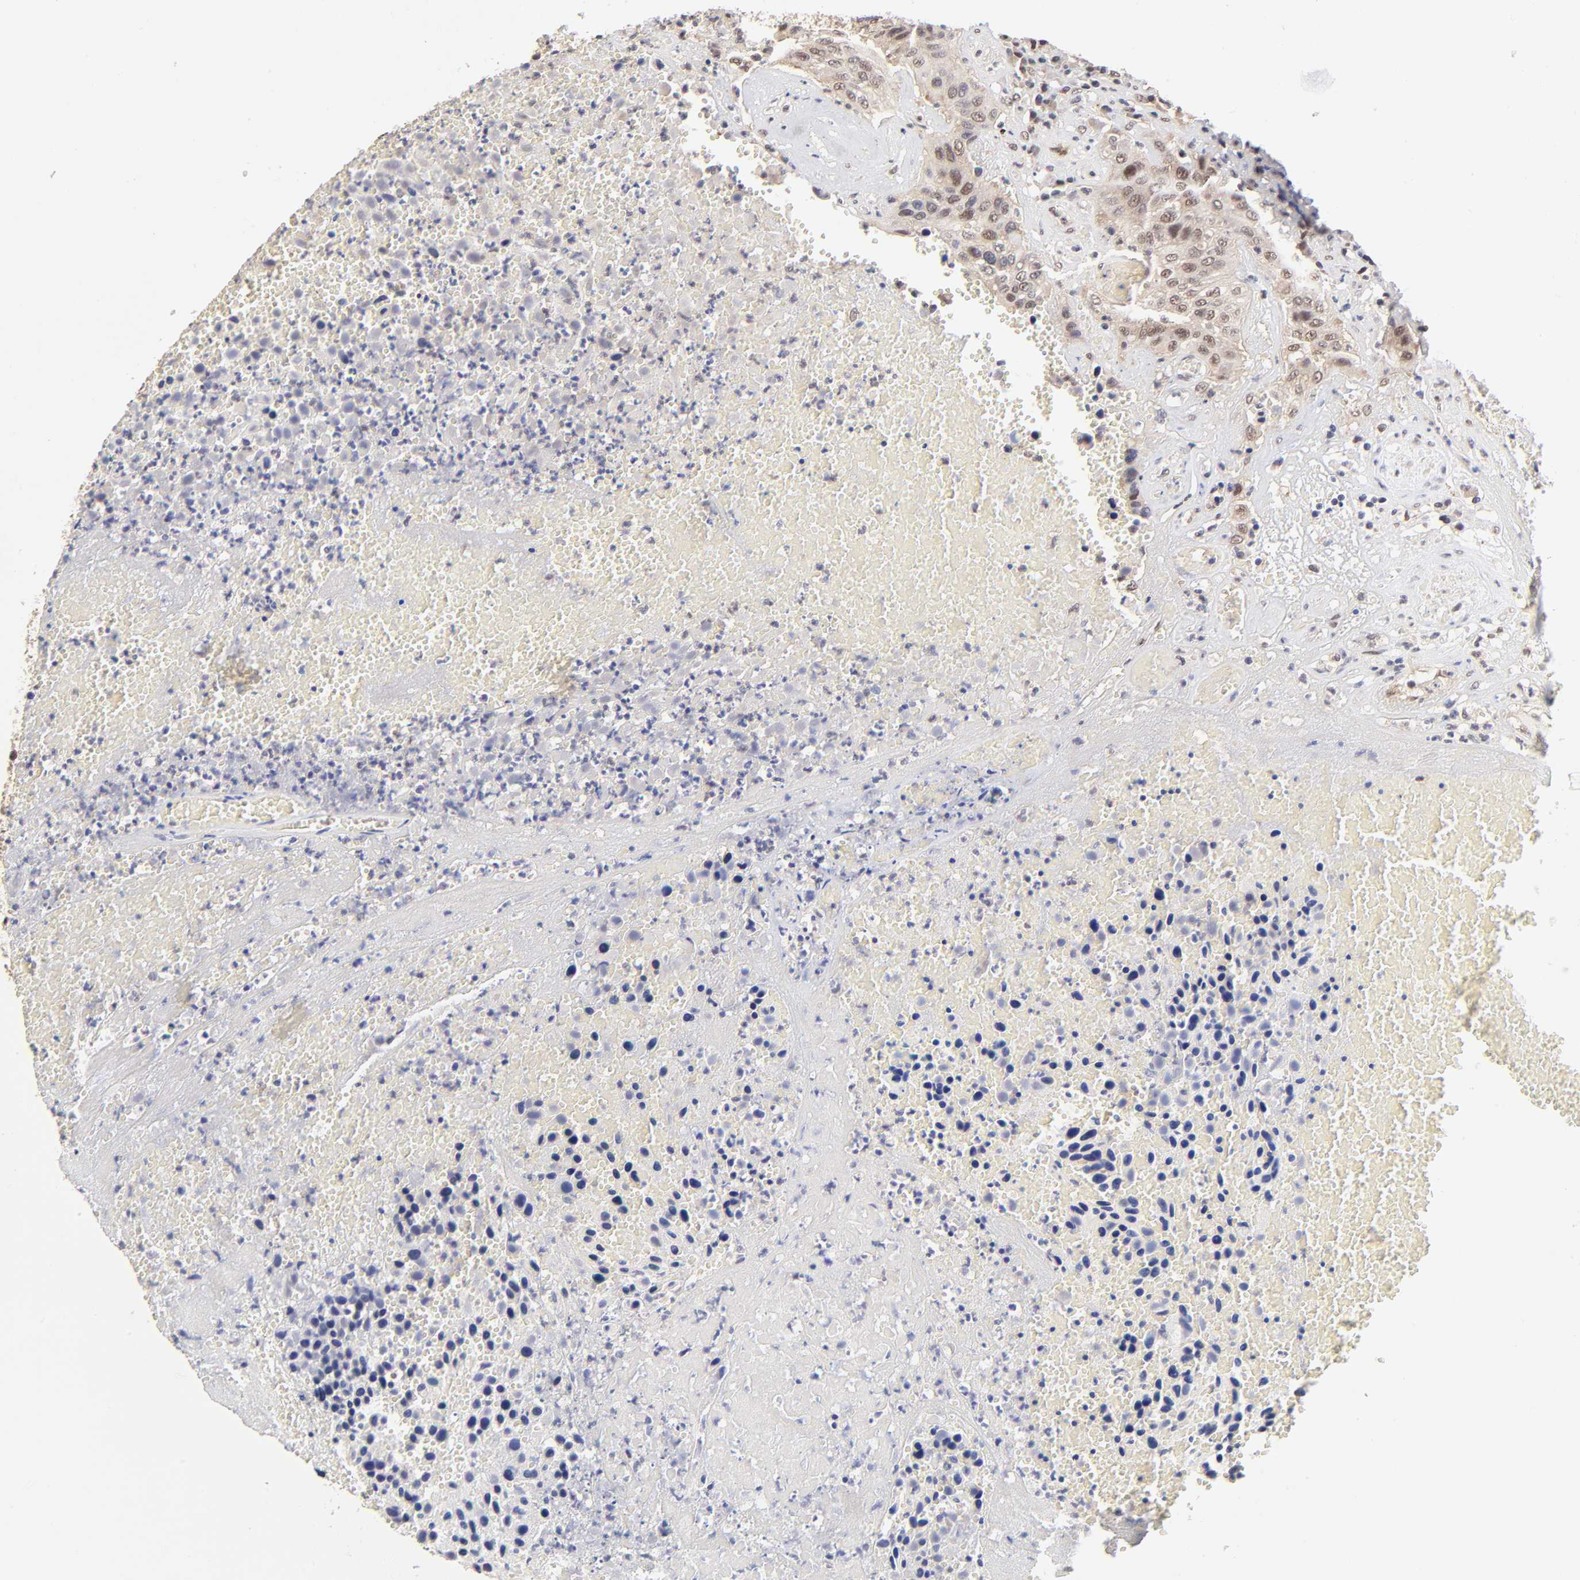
{"staining": {"intensity": "moderate", "quantity": "25%-75%", "location": "nuclear"}, "tissue": "urothelial cancer", "cell_type": "Tumor cells", "image_type": "cancer", "snomed": [{"axis": "morphology", "description": "Urothelial carcinoma, High grade"}, {"axis": "topography", "description": "Urinary bladder"}], "caption": "High-power microscopy captured an immunohistochemistry histopathology image of high-grade urothelial carcinoma, revealing moderate nuclear expression in about 25%-75% of tumor cells.", "gene": "PSMC4", "patient": {"sex": "male", "age": 66}}